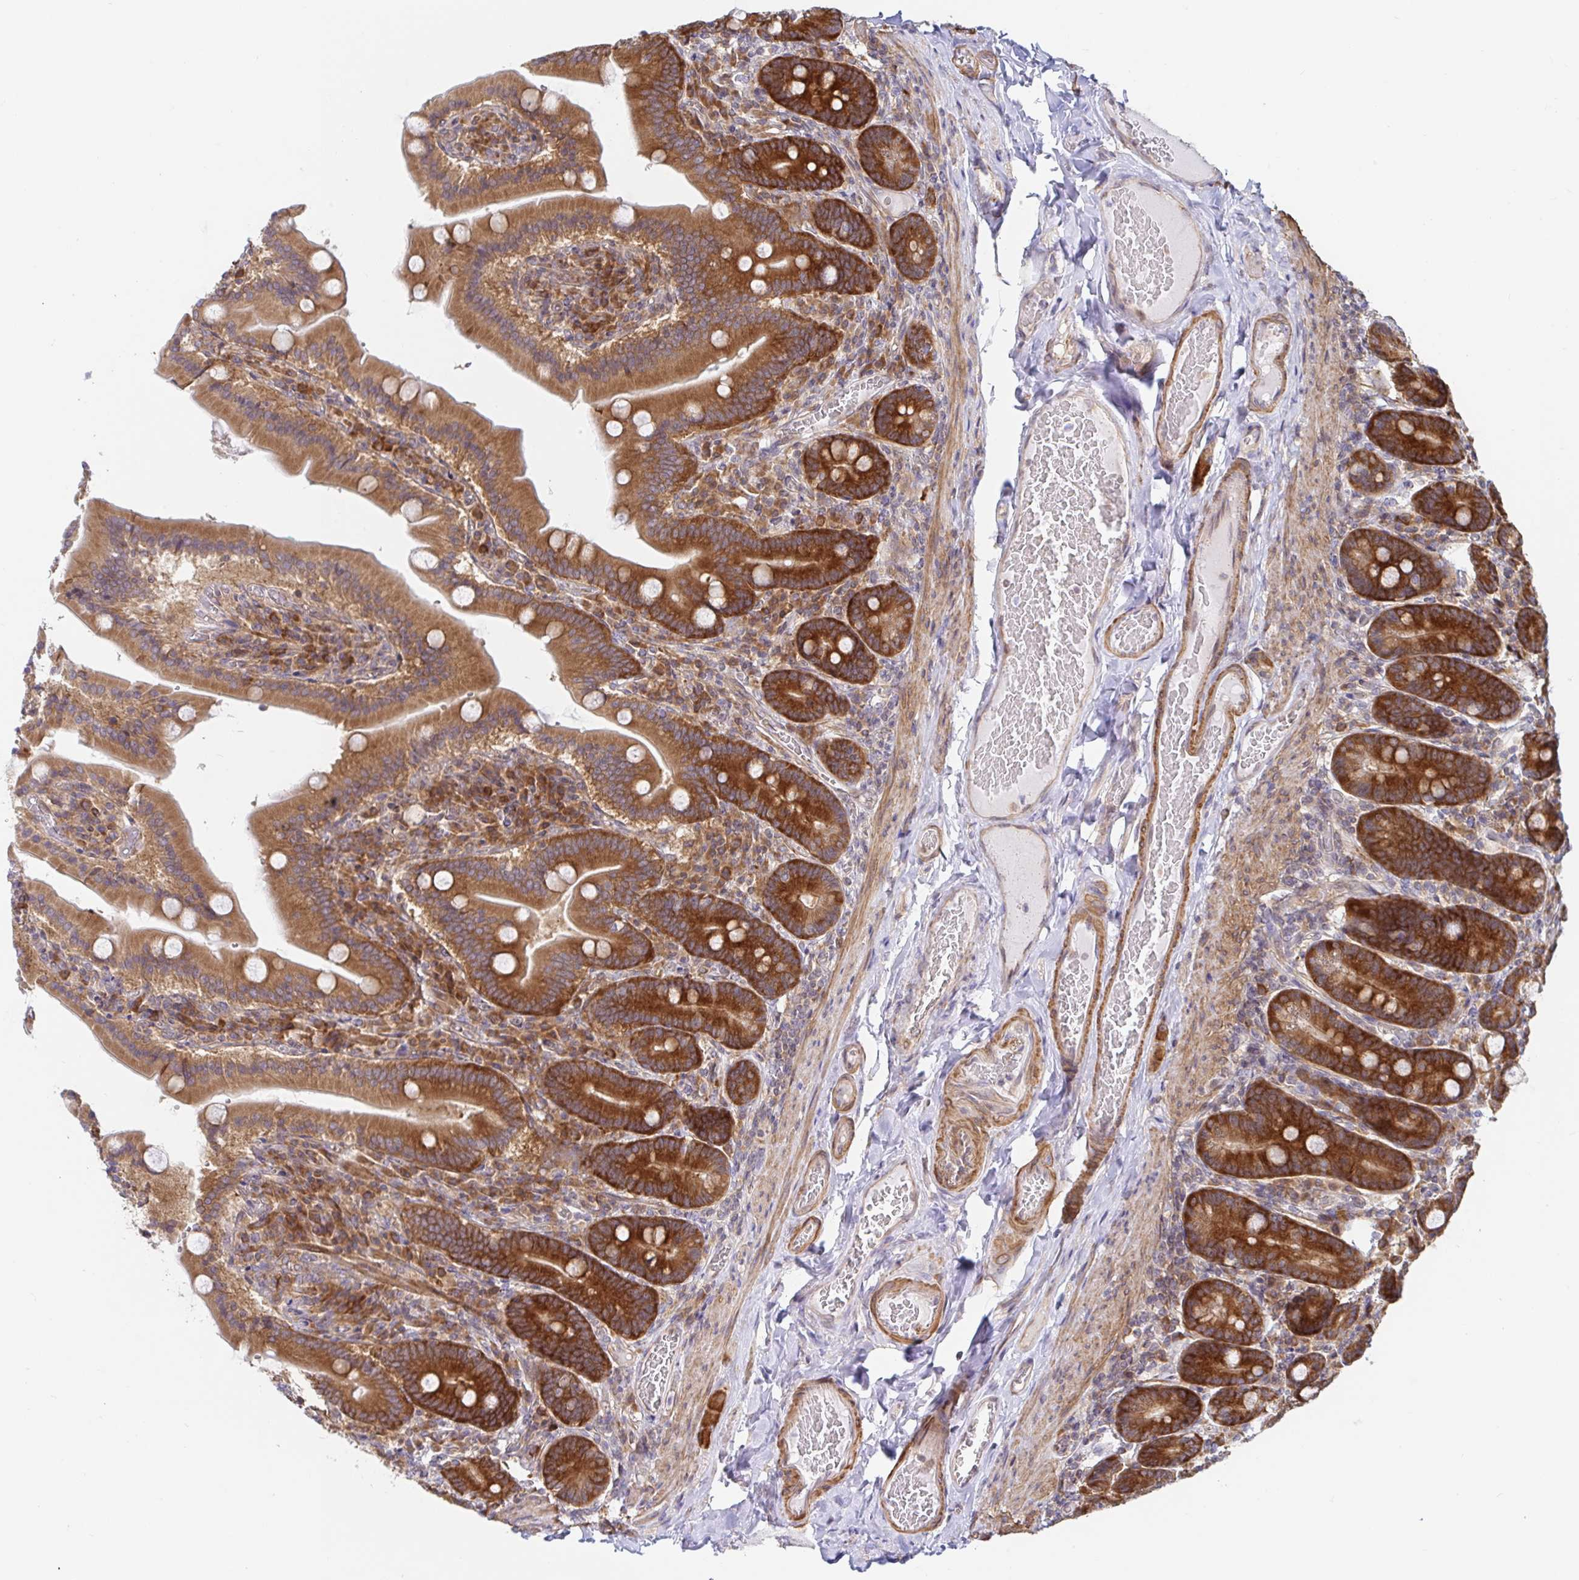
{"staining": {"intensity": "strong", "quantity": ">75%", "location": "cytoplasmic/membranous"}, "tissue": "duodenum", "cell_type": "Glandular cells", "image_type": "normal", "snomed": [{"axis": "morphology", "description": "Normal tissue, NOS"}, {"axis": "topography", "description": "Duodenum"}], "caption": "High-power microscopy captured an immunohistochemistry (IHC) micrograph of unremarkable duodenum, revealing strong cytoplasmic/membranous staining in approximately >75% of glandular cells. (Stains: DAB in brown, nuclei in blue, Microscopy: brightfield microscopy at high magnification).", "gene": "LARP1", "patient": {"sex": "female", "age": 62}}